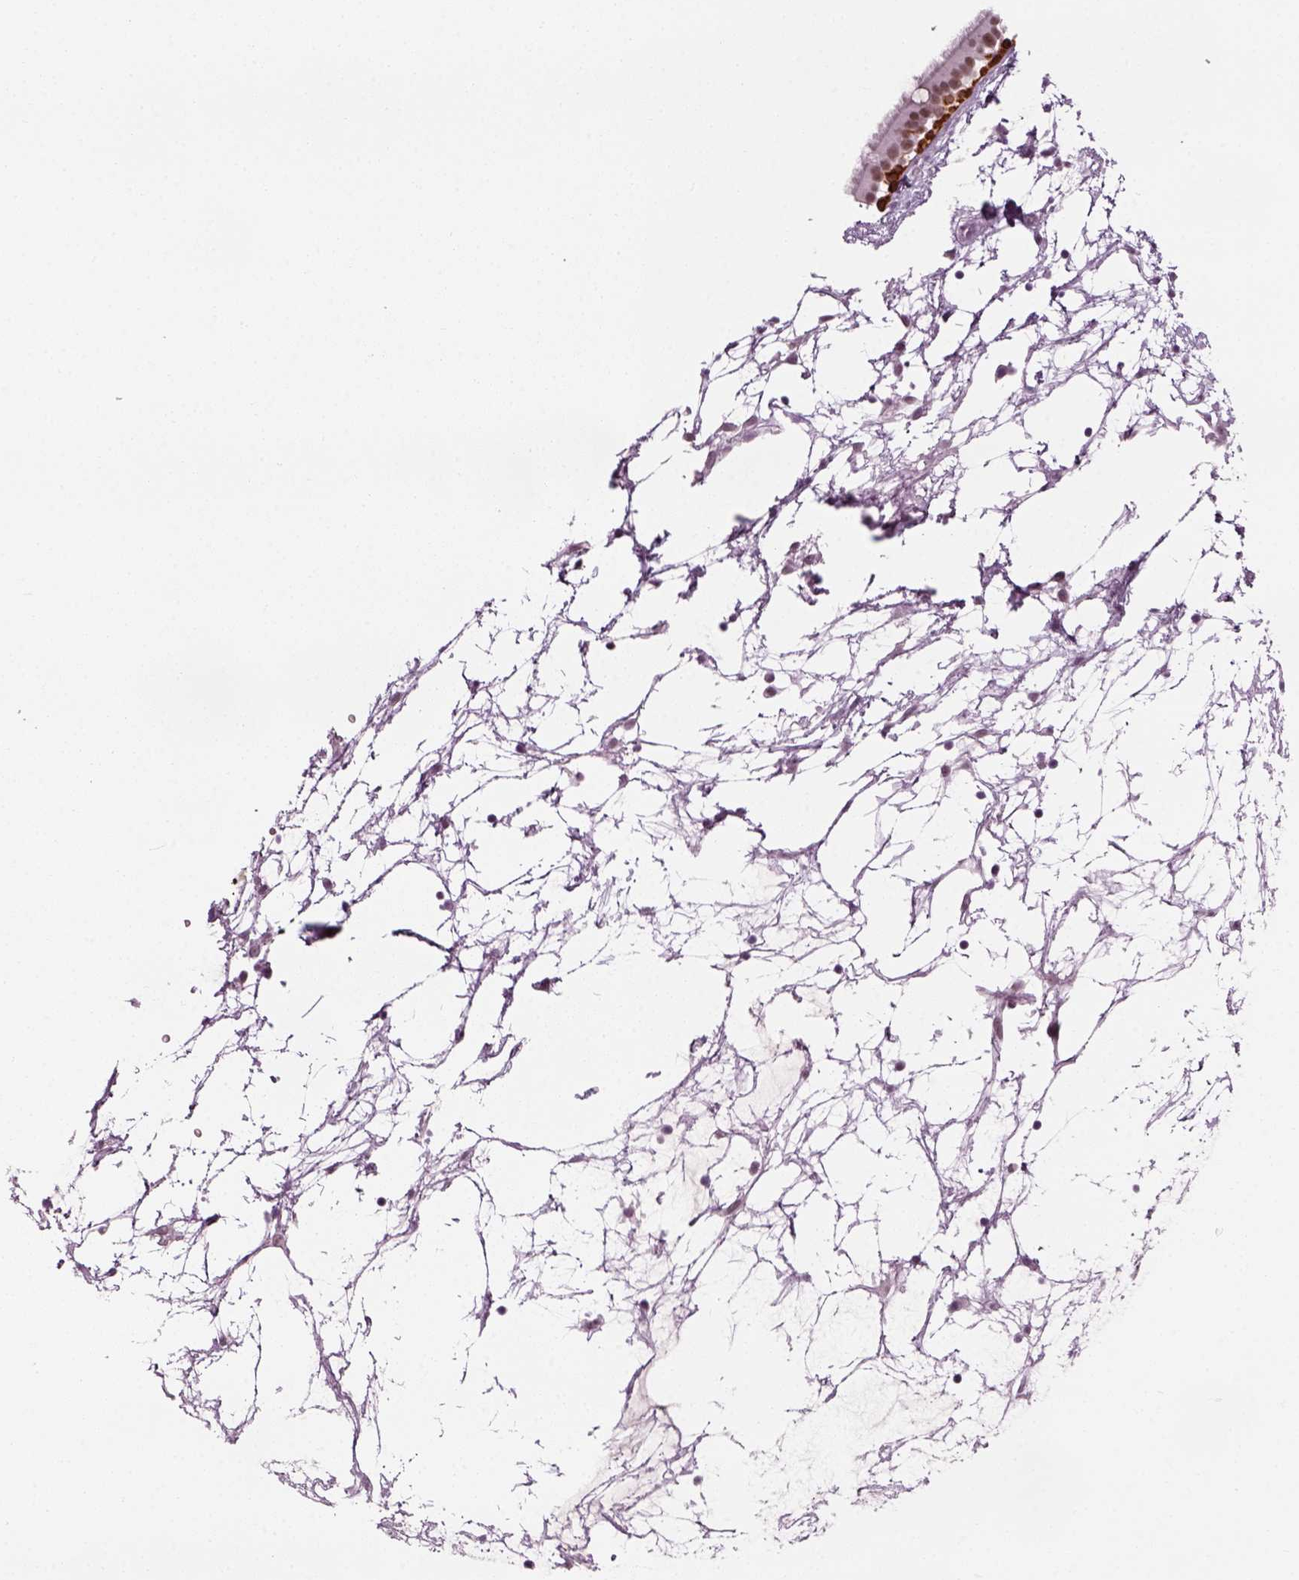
{"staining": {"intensity": "strong", "quantity": "25%-75%", "location": "cytoplasmic/membranous,nuclear"}, "tissue": "nasopharynx", "cell_type": "Respiratory epithelial cells", "image_type": "normal", "snomed": [{"axis": "morphology", "description": "Normal tissue, NOS"}, {"axis": "topography", "description": "Nasopharynx"}], "caption": "Protein expression analysis of normal nasopharynx displays strong cytoplasmic/membranous,nuclear expression in about 25%-75% of respiratory epithelial cells. (Brightfield microscopy of DAB IHC at high magnification).", "gene": "KRT75", "patient": {"sex": "male", "age": 68}}